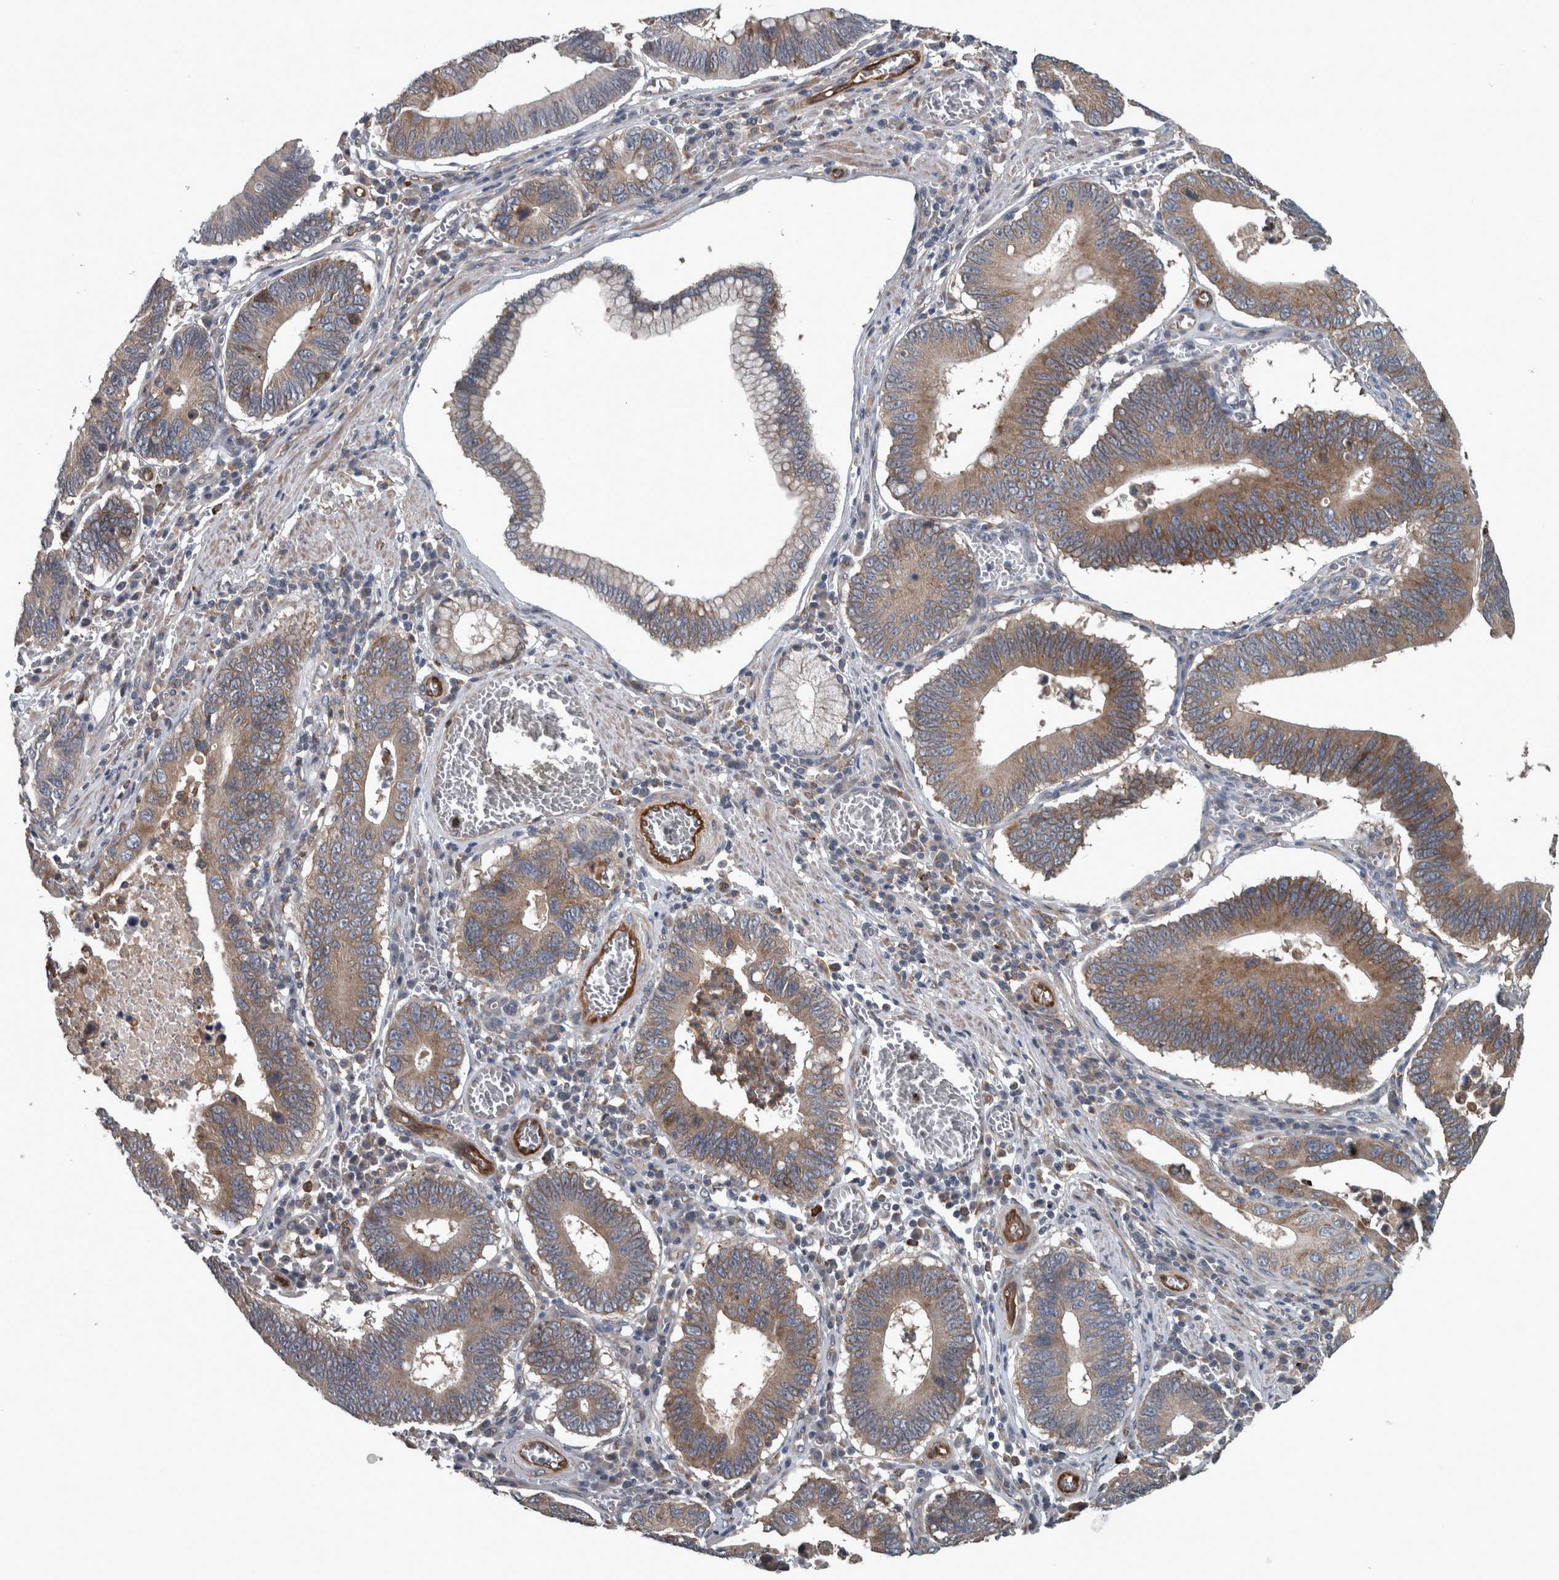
{"staining": {"intensity": "moderate", "quantity": ">75%", "location": "cytoplasmic/membranous"}, "tissue": "stomach cancer", "cell_type": "Tumor cells", "image_type": "cancer", "snomed": [{"axis": "morphology", "description": "Adenocarcinoma, NOS"}, {"axis": "topography", "description": "Stomach"}, {"axis": "topography", "description": "Gastric cardia"}], "caption": "Stomach adenocarcinoma stained with DAB (3,3'-diaminobenzidine) immunohistochemistry demonstrates medium levels of moderate cytoplasmic/membranous positivity in about >75% of tumor cells.", "gene": "EXOC8", "patient": {"sex": "male", "age": 59}}